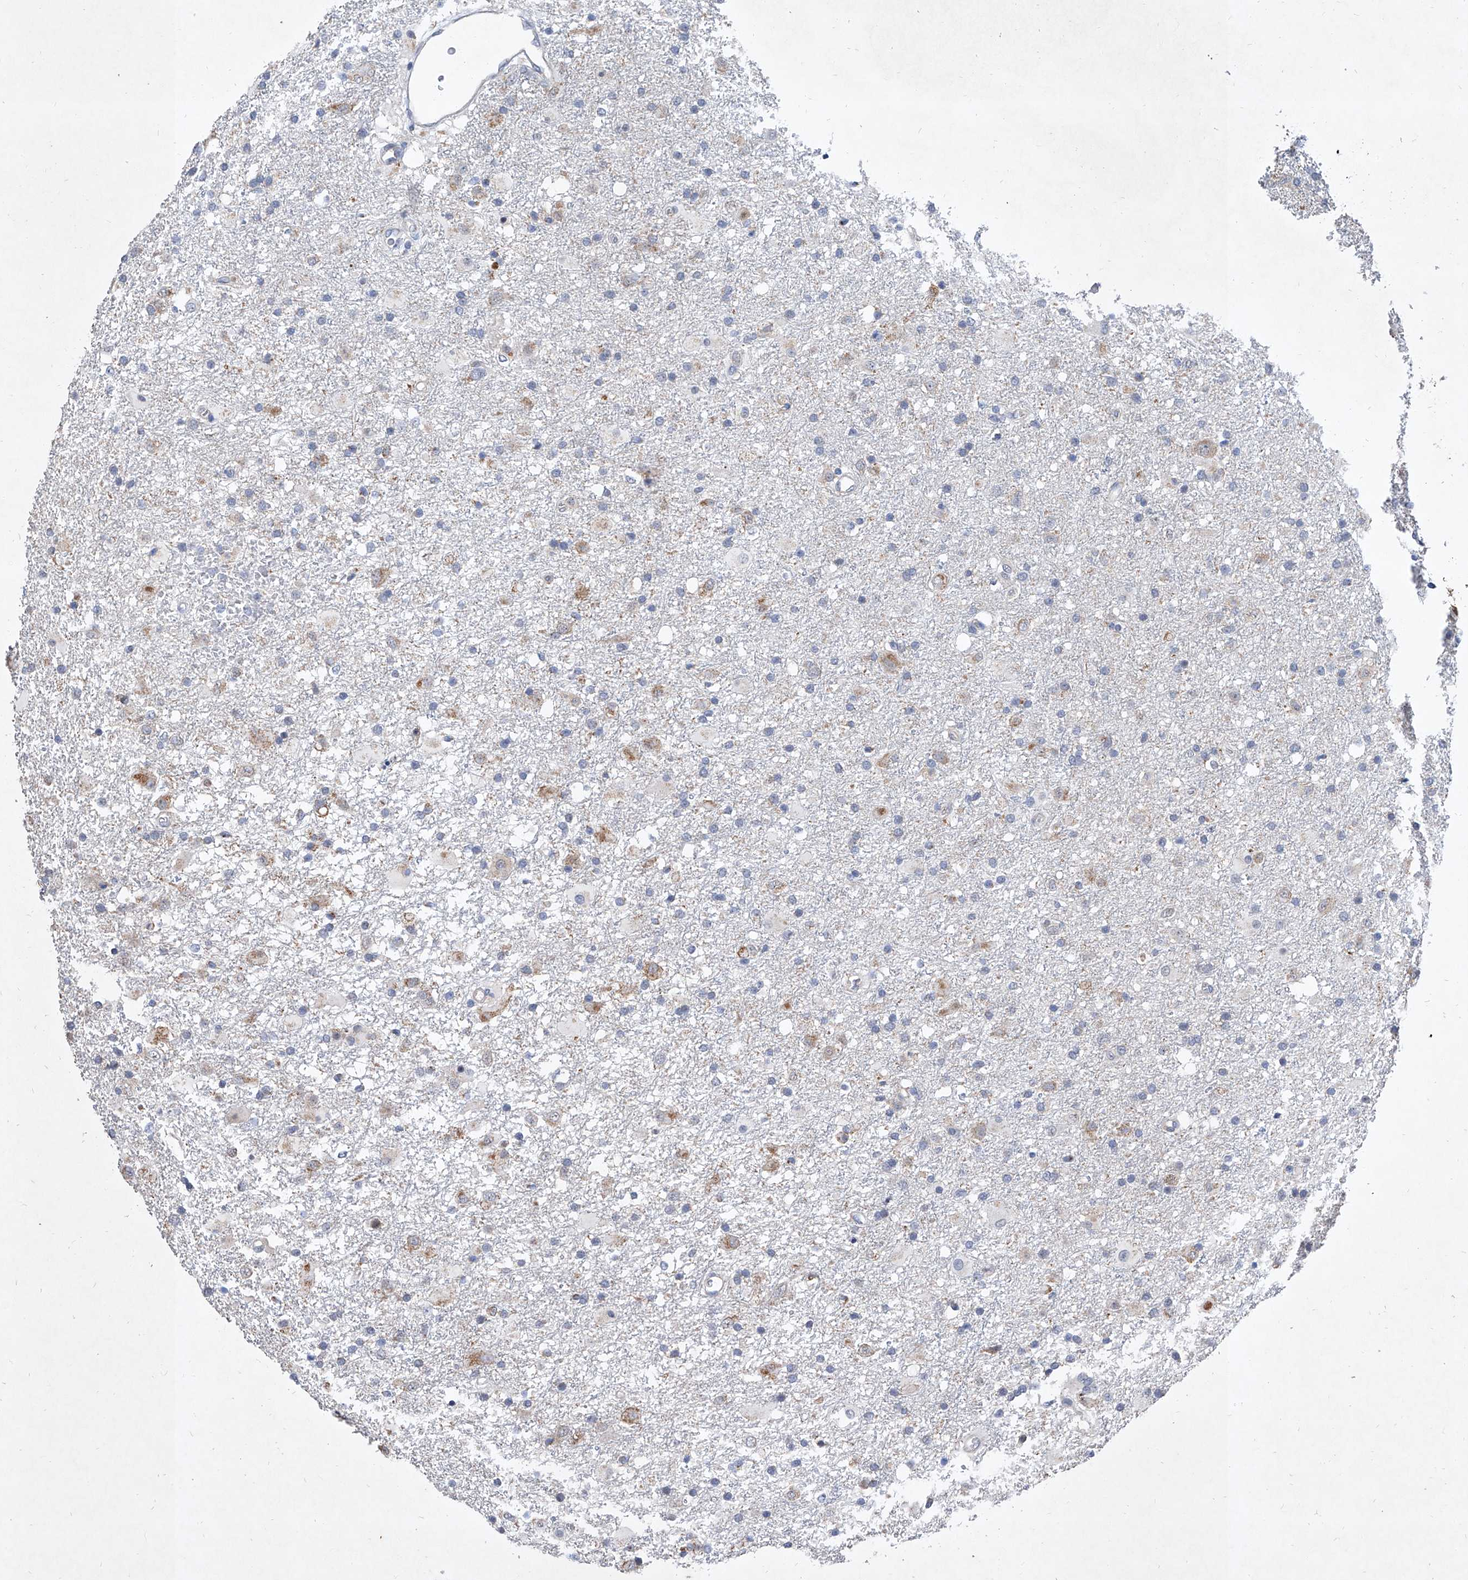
{"staining": {"intensity": "negative", "quantity": "none", "location": "none"}, "tissue": "glioma", "cell_type": "Tumor cells", "image_type": "cancer", "snomed": [{"axis": "morphology", "description": "Glioma, malignant, Low grade"}, {"axis": "topography", "description": "Brain"}], "caption": "High power microscopy histopathology image of an immunohistochemistry micrograph of malignant glioma (low-grade), revealing no significant staining in tumor cells.", "gene": "MFSD4B", "patient": {"sex": "male", "age": 65}}